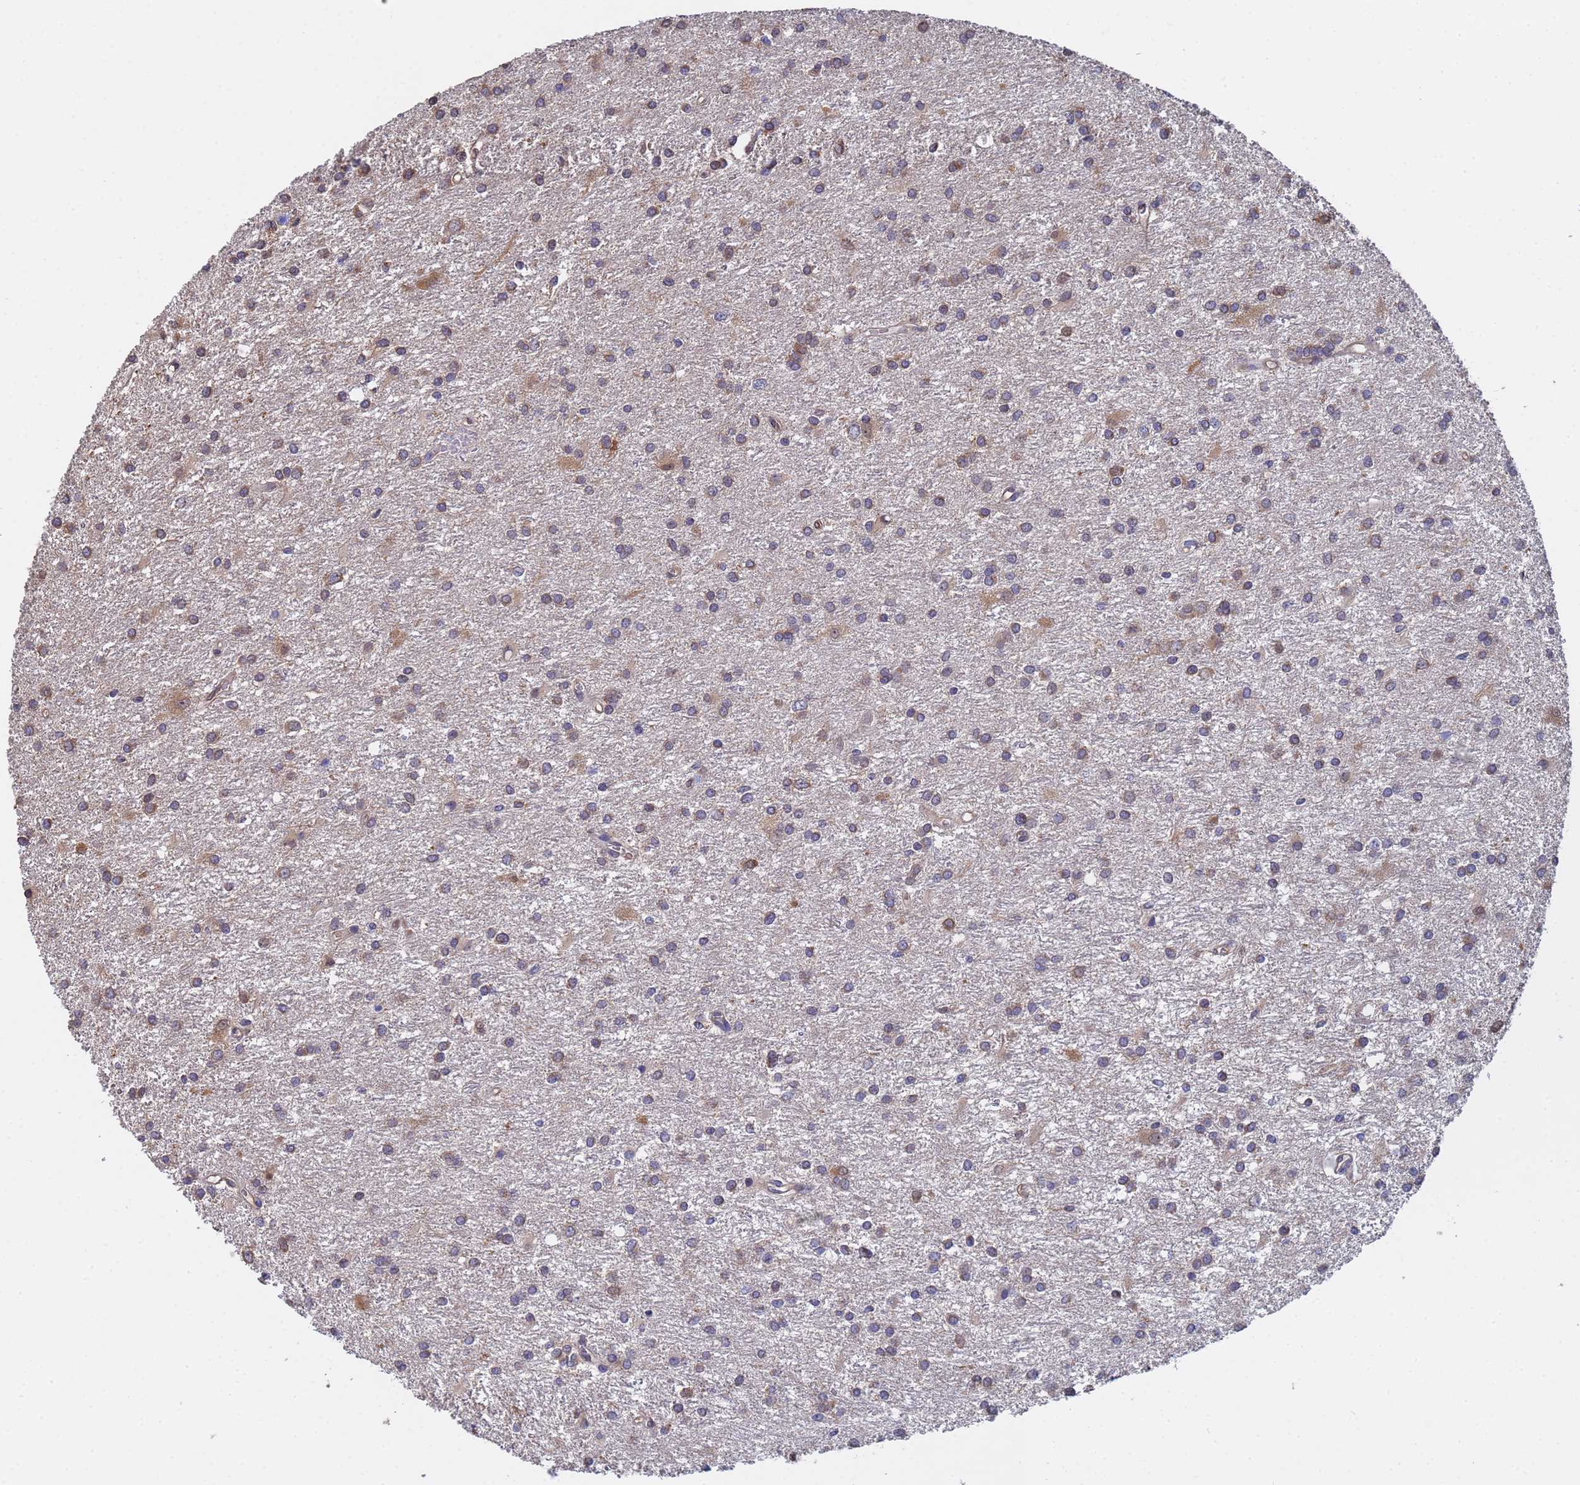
{"staining": {"intensity": "weak", "quantity": "25%-75%", "location": "cytoplasmic/membranous"}, "tissue": "glioma", "cell_type": "Tumor cells", "image_type": "cancer", "snomed": [{"axis": "morphology", "description": "Glioma, malignant, High grade"}, {"axis": "topography", "description": "Brain"}], "caption": "The histopathology image exhibits immunohistochemical staining of glioma. There is weak cytoplasmic/membranous expression is identified in about 25%-75% of tumor cells. The staining was performed using DAB, with brown indicating positive protein expression. Nuclei are stained blue with hematoxylin.", "gene": "FAM25A", "patient": {"sex": "female", "age": 50}}